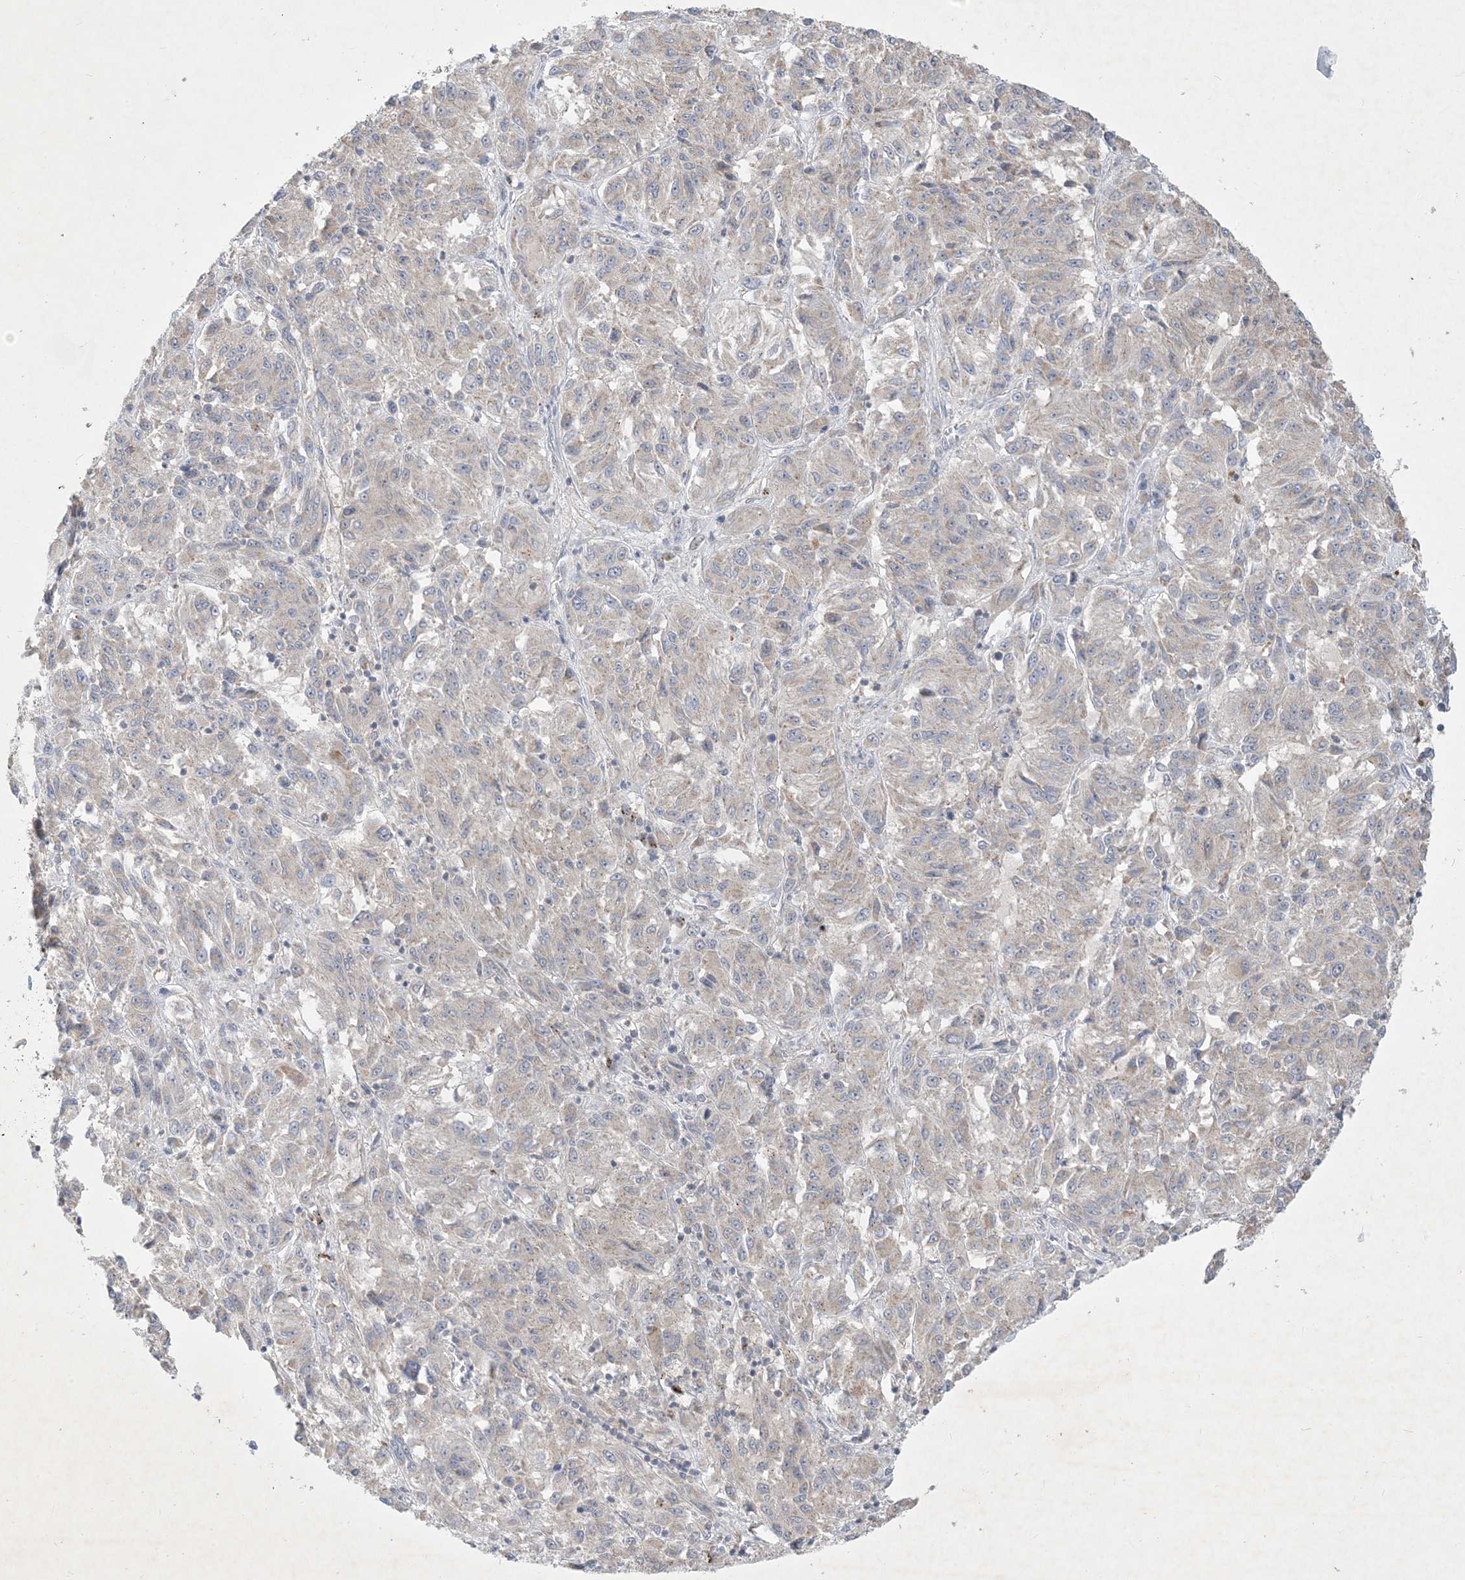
{"staining": {"intensity": "negative", "quantity": "none", "location": "none"}, "tissue": "melanoma", "cell_type": "Tumor cells", "image_type": "cancer", "snomed": [{"axis": "morphology", "description": "Malignant melanoma, Metastatic site"}, {"axis": "topography", "description": "Lung"}], "caption": "Image shows no significant protein expression in tumor cells of melanoma. (DAB (3,3'-diaminobenzidine) immunohistochemistry with hematoxylin counter stain).", "gene": "CCDC14", "patient": {"sex": "male", "age": 64}}